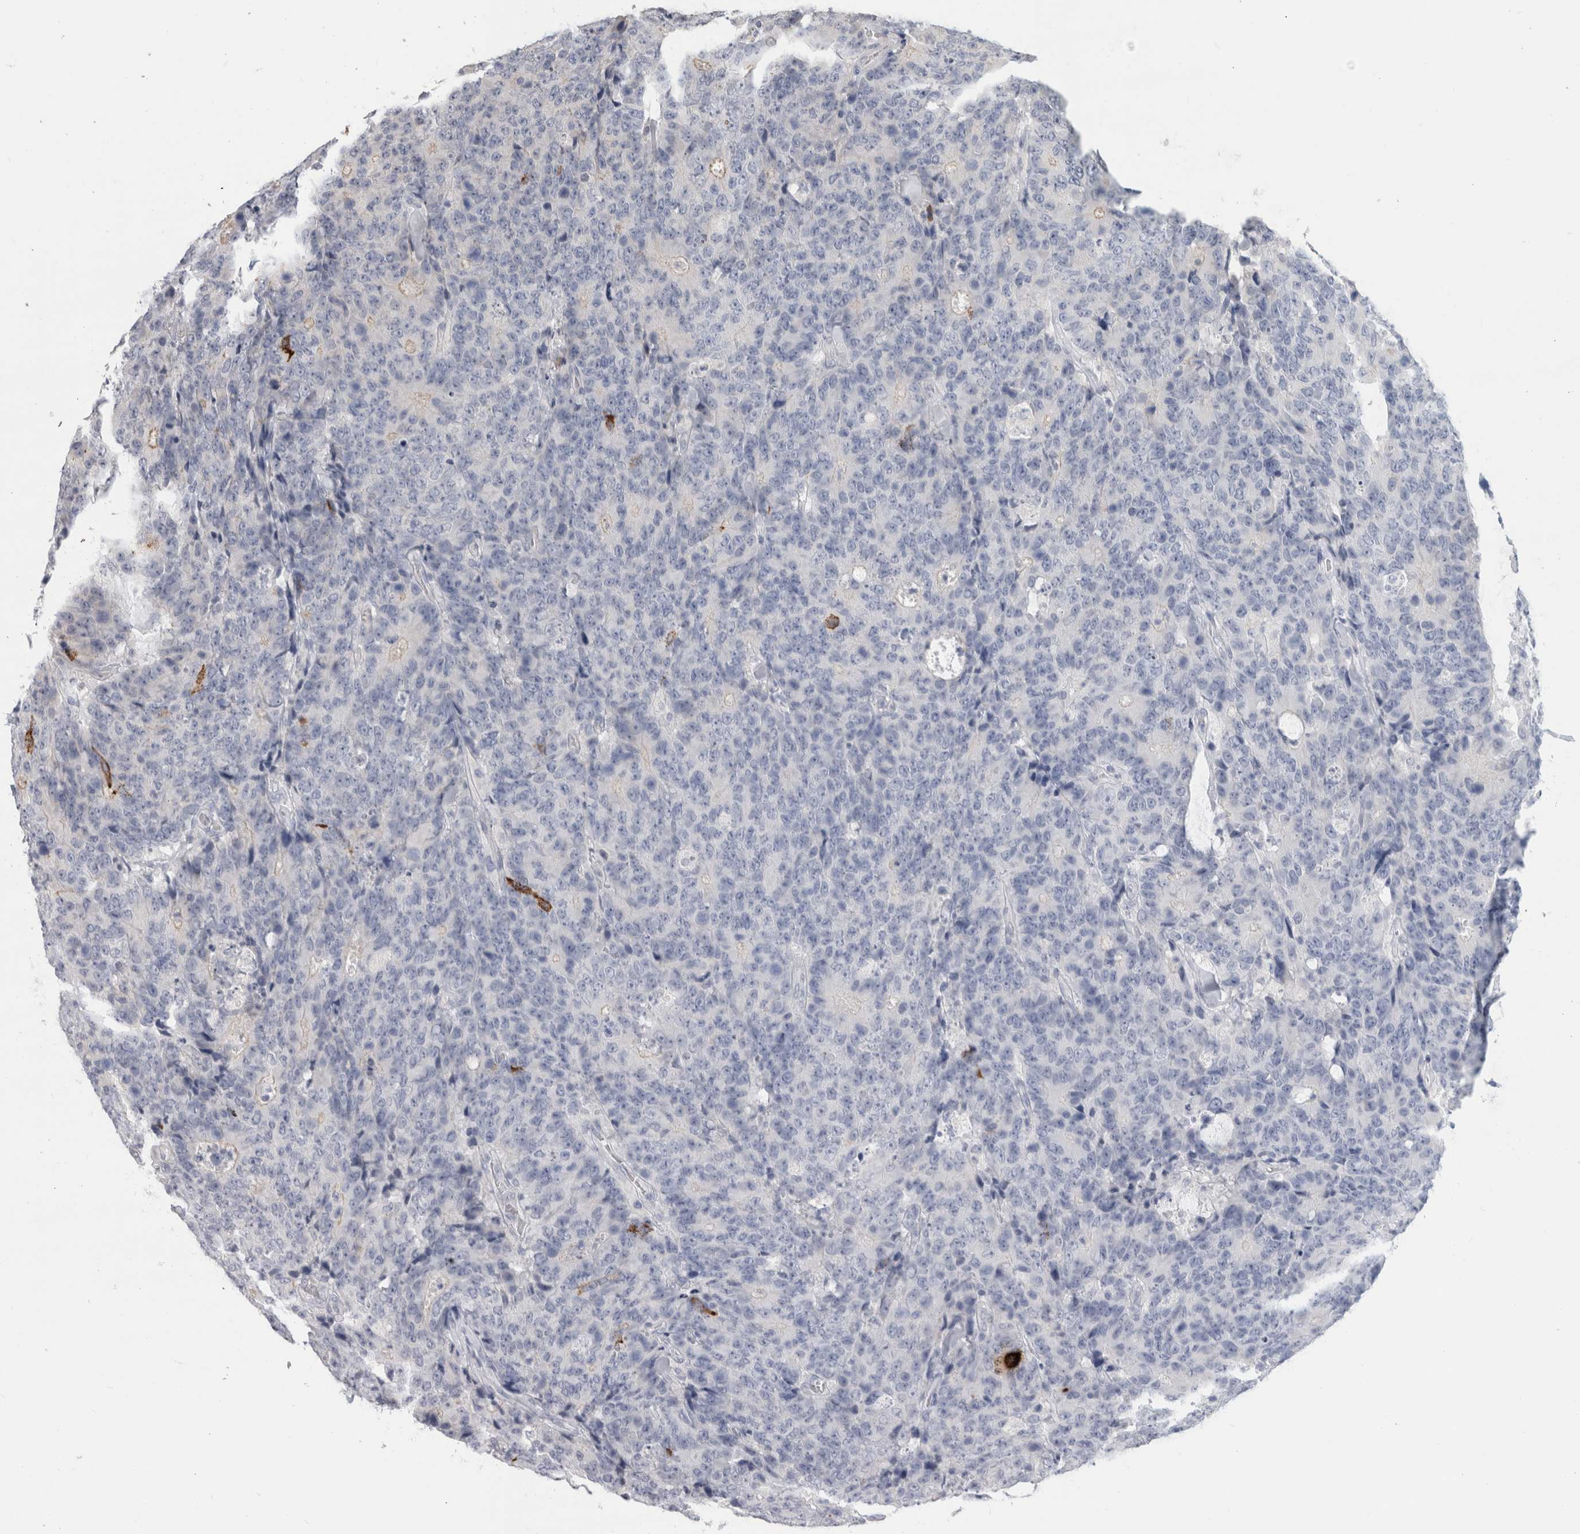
{"staining": {"intensity": "negative", "quantity": "none", "location": "none"}, "tissue": "colorectal cancer", "cell_type": "Tumor cells", "image_type": "cancer", "snomed": [{"axis": "morphology", "description": "Adenocarcinoma, NOS"}, {"axis": "topography", "description": "Colon"}], "caption": "Immunohistochemistry (IHC) micrograph of human colorectal cancer stained for a protein (brown), which exhibits no expression in tumor cells. (Immunohistochemistry, brightfield microscopy, high magnification).", "gene": "AFP", "patient": {"sex": "female", "age": 86}}